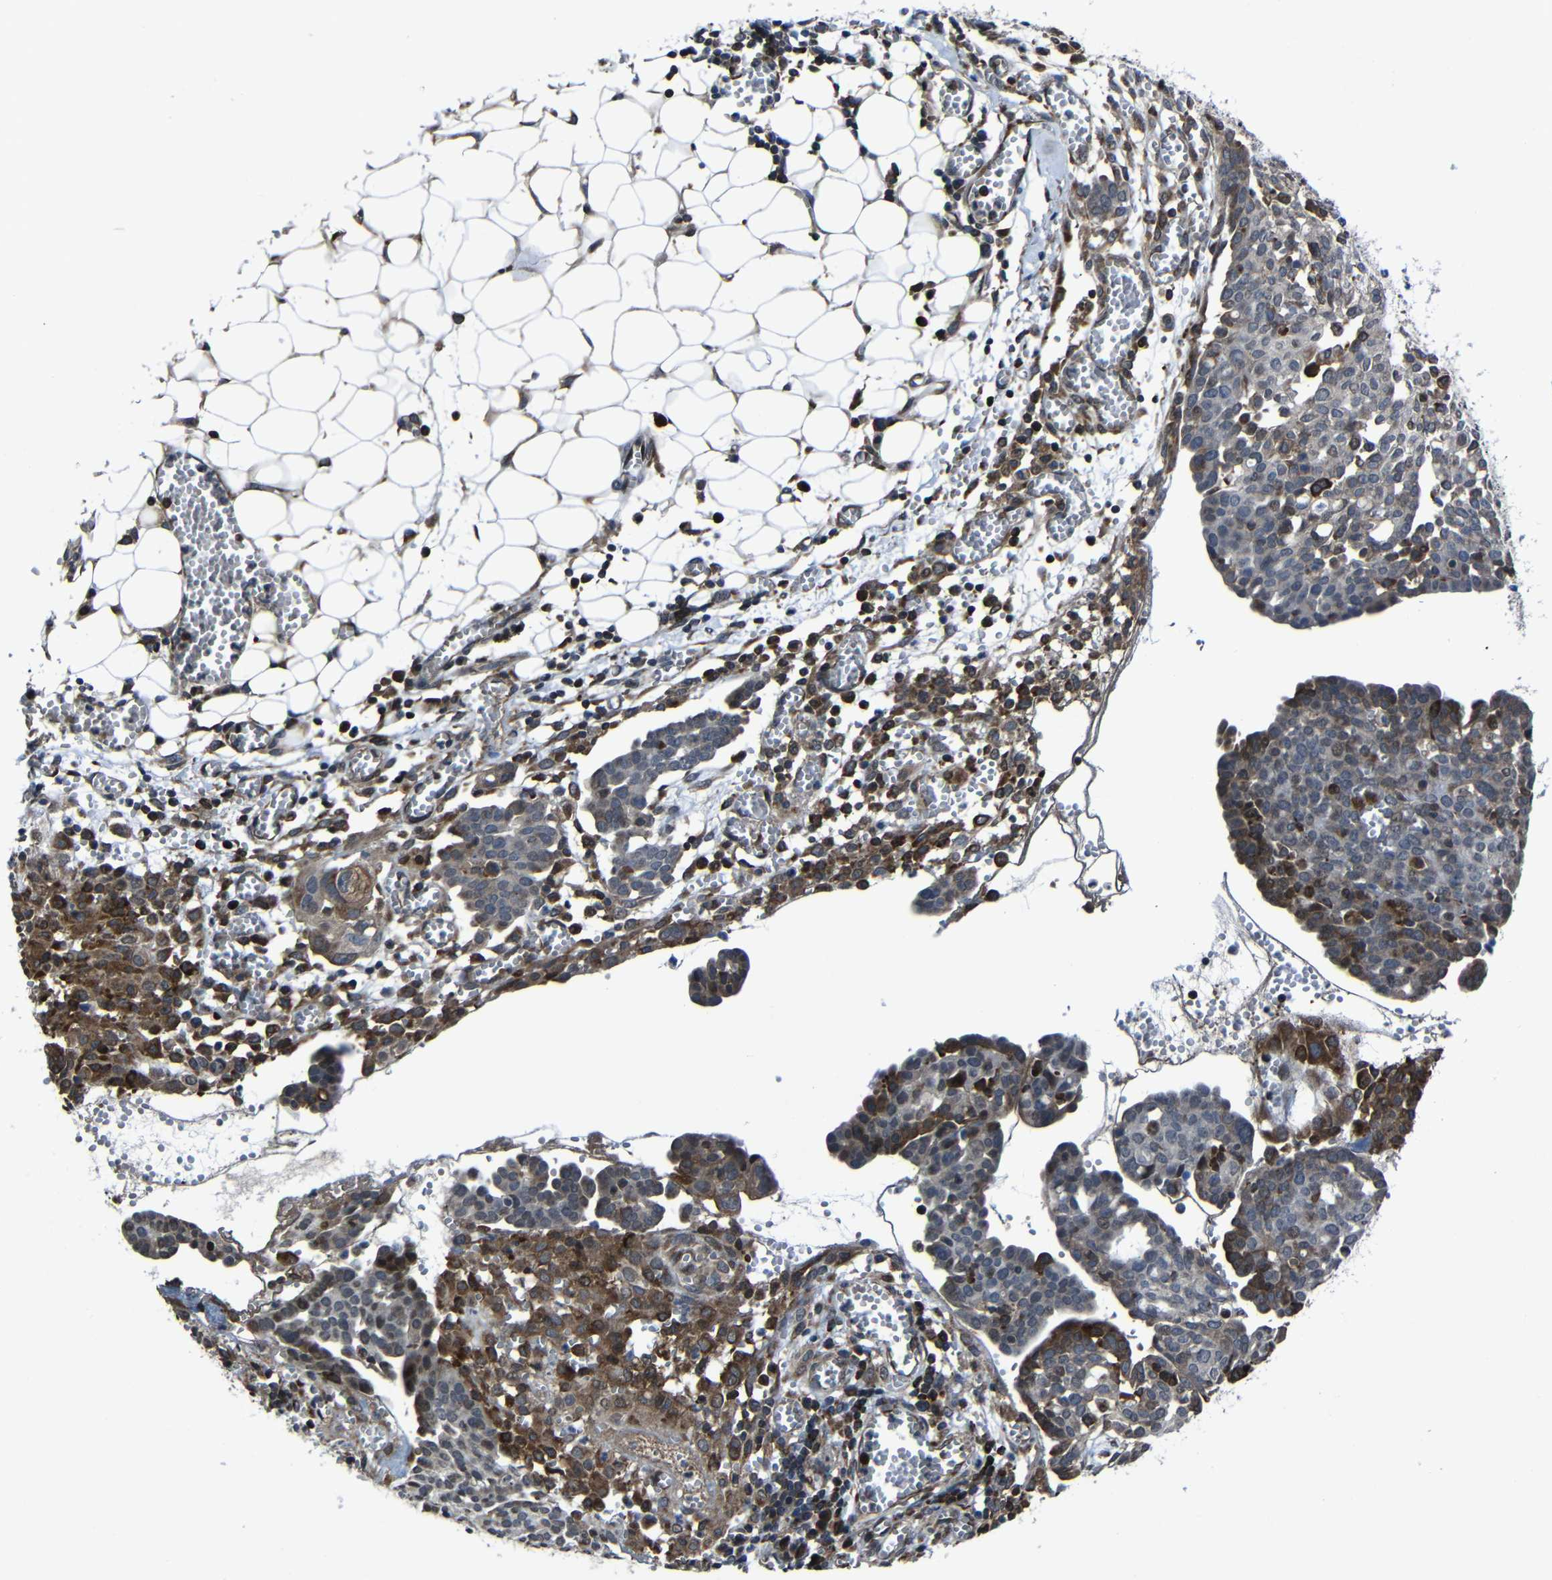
{"staining": {"intensity": "moderate", "quantity": "25%-75%", "location": "cytoplasmic/membranous"}, "tissue": "ovarian cancer", "cell_type": "Tumor cells", "image_type": "cancer", "snomed": [{"axis": "morphology", "description": "Cystadenocarcinoma, serous, NOS"}, {"axis": "topography", "description": "Soft tissue"}, {"axis": "topography", "description": "Ovary"}], "caption": "Human ovarian cancer stained with a protein marker shows moderate staining in tumor cells.", "gene": "KIAA0513", "patient": {"sex": "female", "age": 57}}